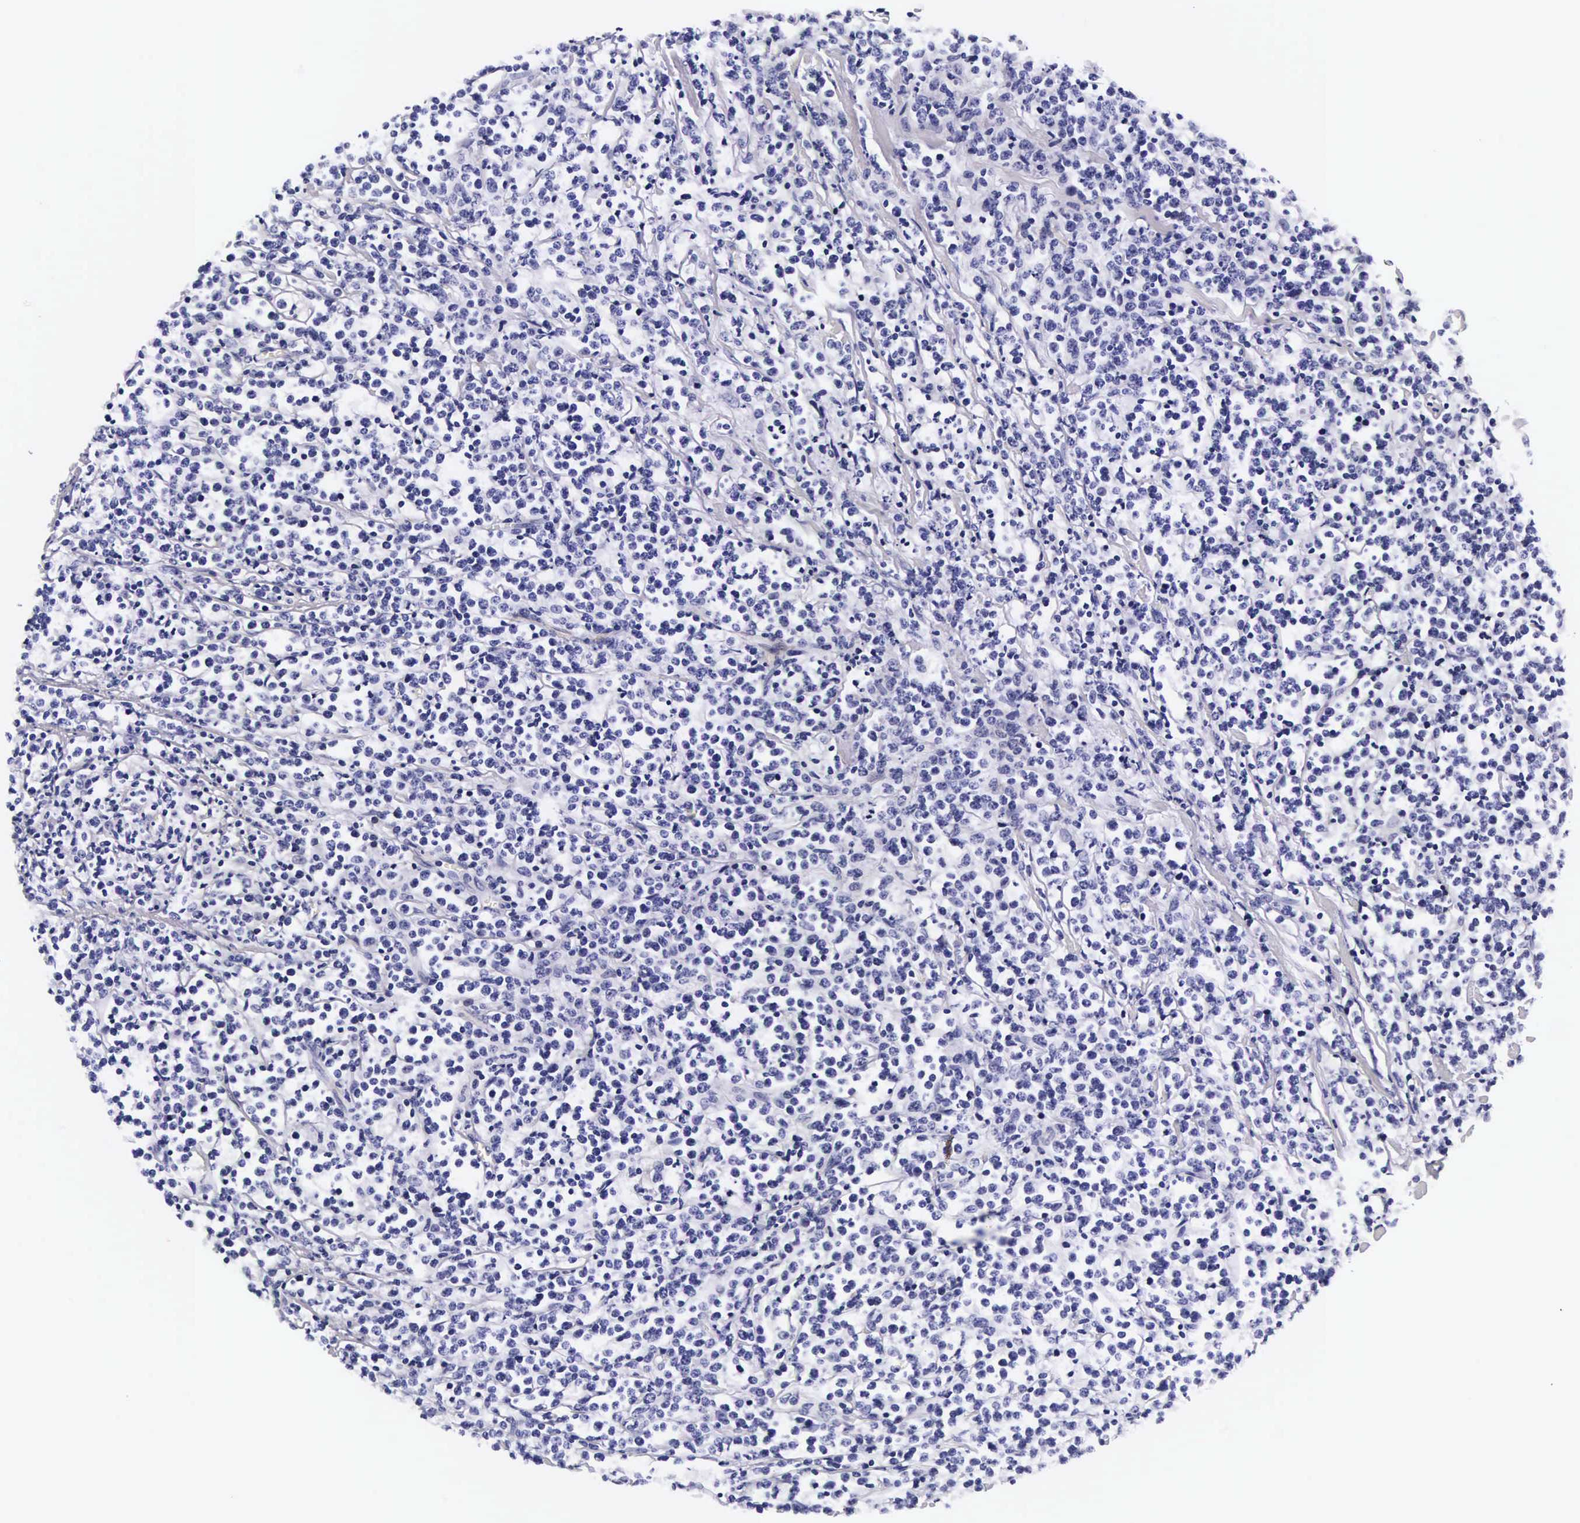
{"staining": {"intensity": "negative", "quantity": "none", "location": "none"}, "tissue": "lymphoma", "cell_type": "Tumor cells", "image_type": "cancer", "snomed": [{"axis": "morphology", "description": "Malignant lymphoma, non-Hodgkin's type, High grade"}, {"axis": "topography", "description": "Small intestine"}, {"axis": "topography", "description": "Colon"}], "caption": "The immunohistochemistry image has no significant expression in tumor cells of lymphoma tissue.", "gene": "UPRT", "patient": {"sex": "male", "age": 8}}